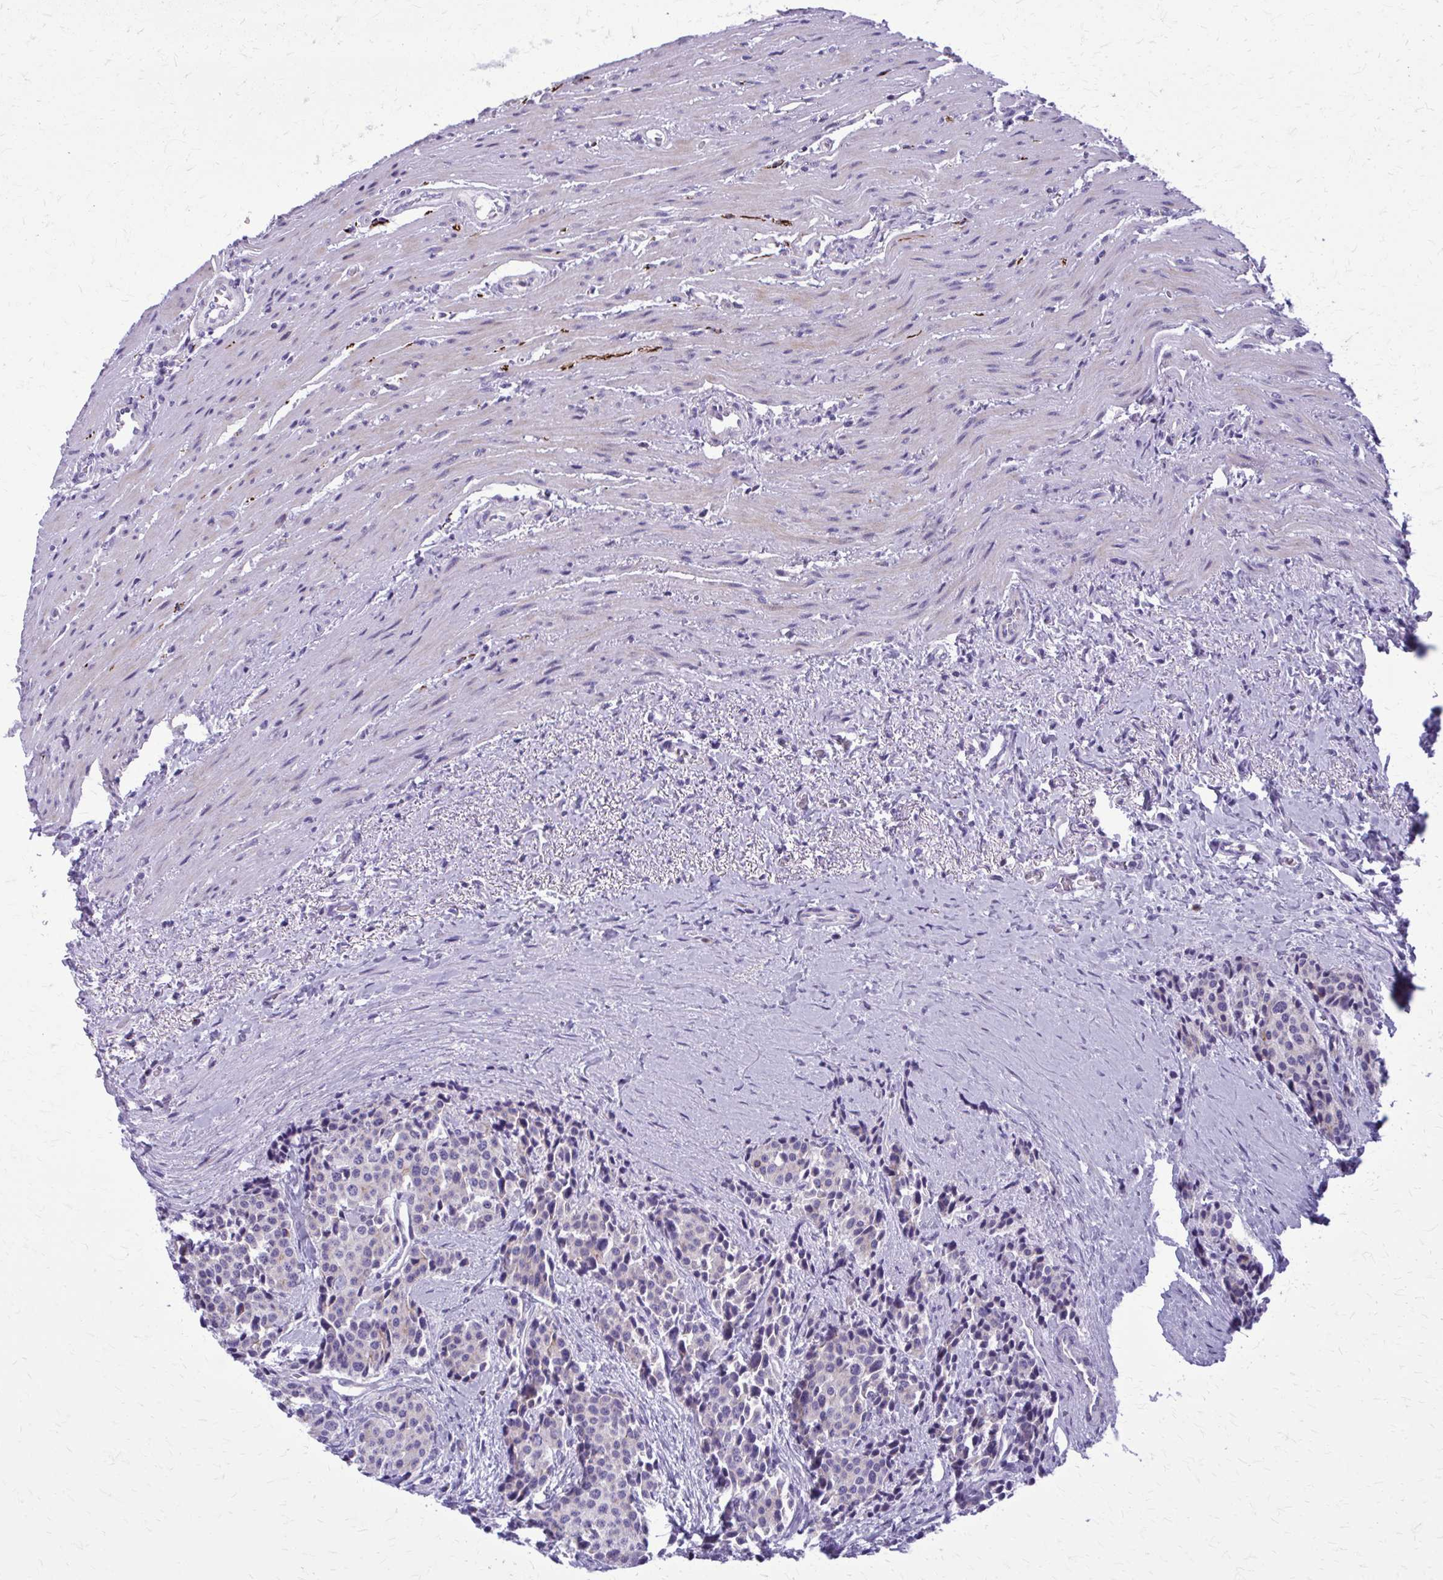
{"staining": {"intensity": "negative", "quantity": "none", "location": "none"}, "tissue": "carcinoid", "cell_type": "Tumor cells", "image_type": "cancer", "snomed": [{"axis": "morphology", "description": "Carcinoid, malignant, NOS"}, {"axis": "topography", "description": "Small intestine"}], "caption": "Tumor cells show no significant protein staining in carcinoid.", "gene": "PEDS1", "patient": {"sex": "male", "age": 73}}